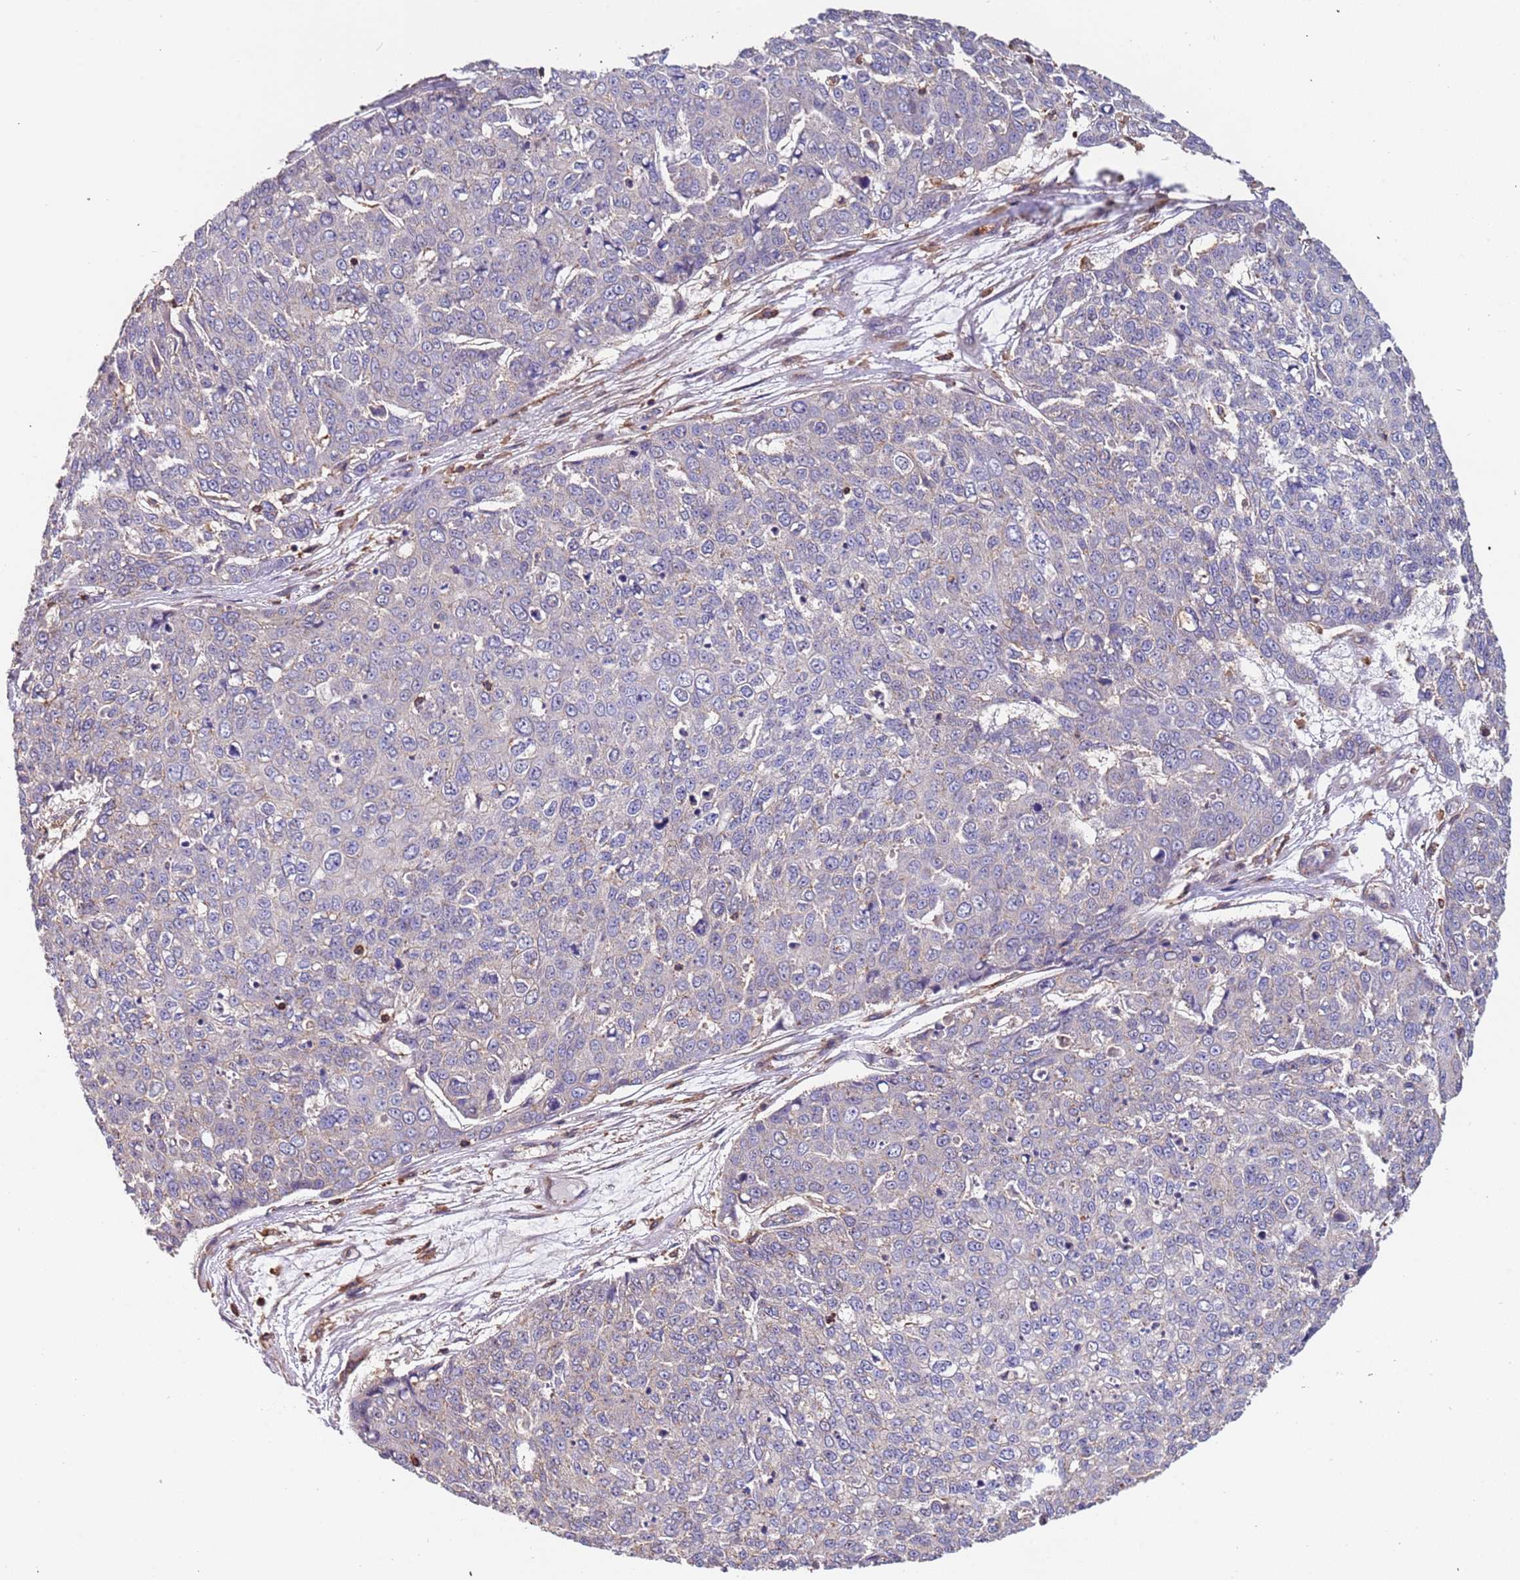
{"staining": {"intensity": "negative", "quantity": "none", "location": "none"}, "tissue": "skin cancer", "cell_type": "Tumor cells", "image_type": "cancer", "snomed": [{"axis": "morphology", "description": "Squamous cell carcinoma, NOS"}, {"axis": "topography", "description": "Skin"}], "caption": "DAB immunohistochemical staining of skin squamous cell carcinoma shows no significant positivity in tumor cells. The staining was performed using DAB (3,3'-diaminobenzidine) to visualize the protein expression in brown, while the nuclei were stained in blue with hematoxylin (Magnification: 20x).", "gene": "SYT4", "patient": {"sex": "male", "age": 71}}